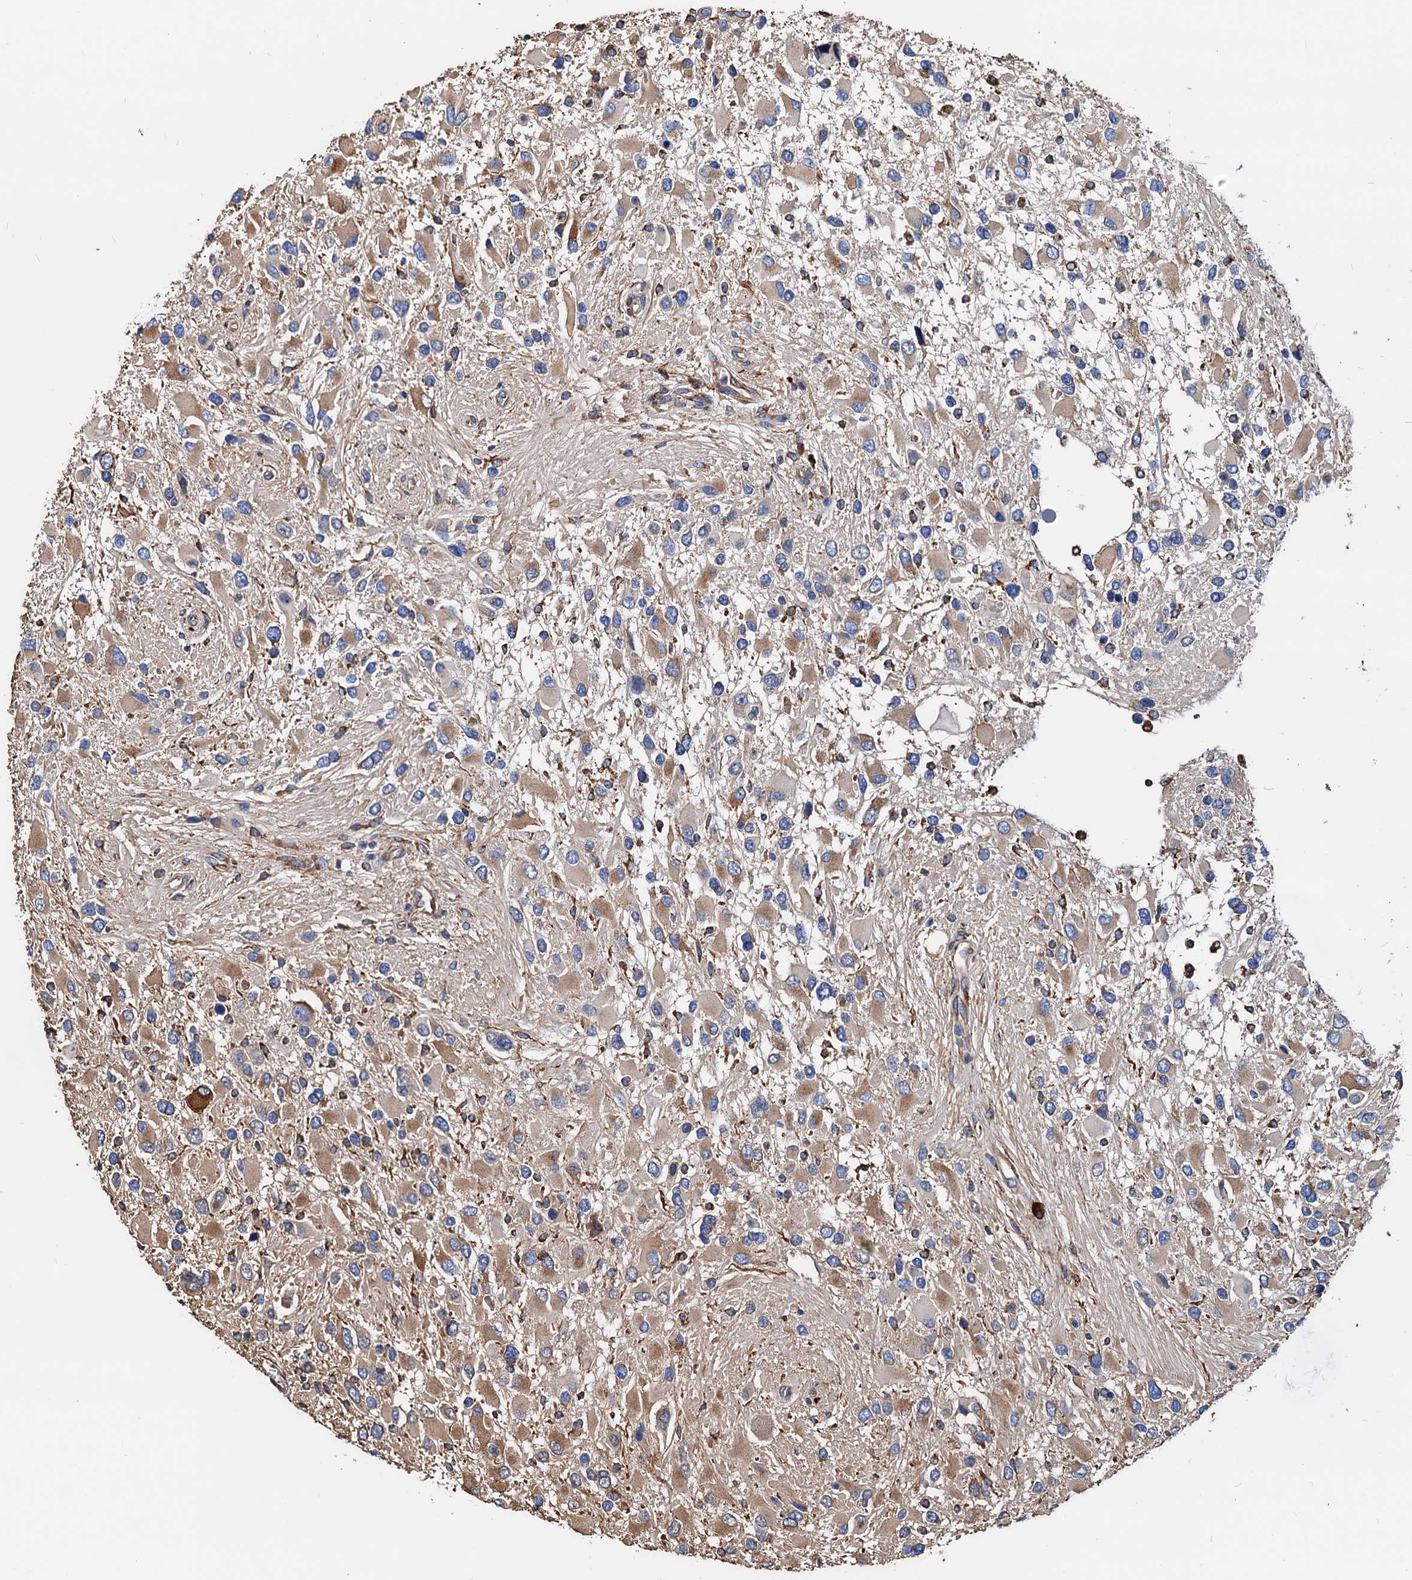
{"staining": {"intensity": "moderate", "quantity": "25%-75%", "location": "cytoplasmic/membranous"}, "tissue": "glioma", "cell_type": "Tumor cells", "image_type": "cancer", "snomed": [{"axis": "morphology", "description": "Glioma, malignant, High grade"}, {"axis": "topography", "description": "Brain"}], "caption": "Moderate cytoplasmic/membranous positivity for a protein is present in about 25%-75% of tumor cells of glioma using IHC.", "gene": "HSPA5", "patient": {"sex": "male", "age": 53}}